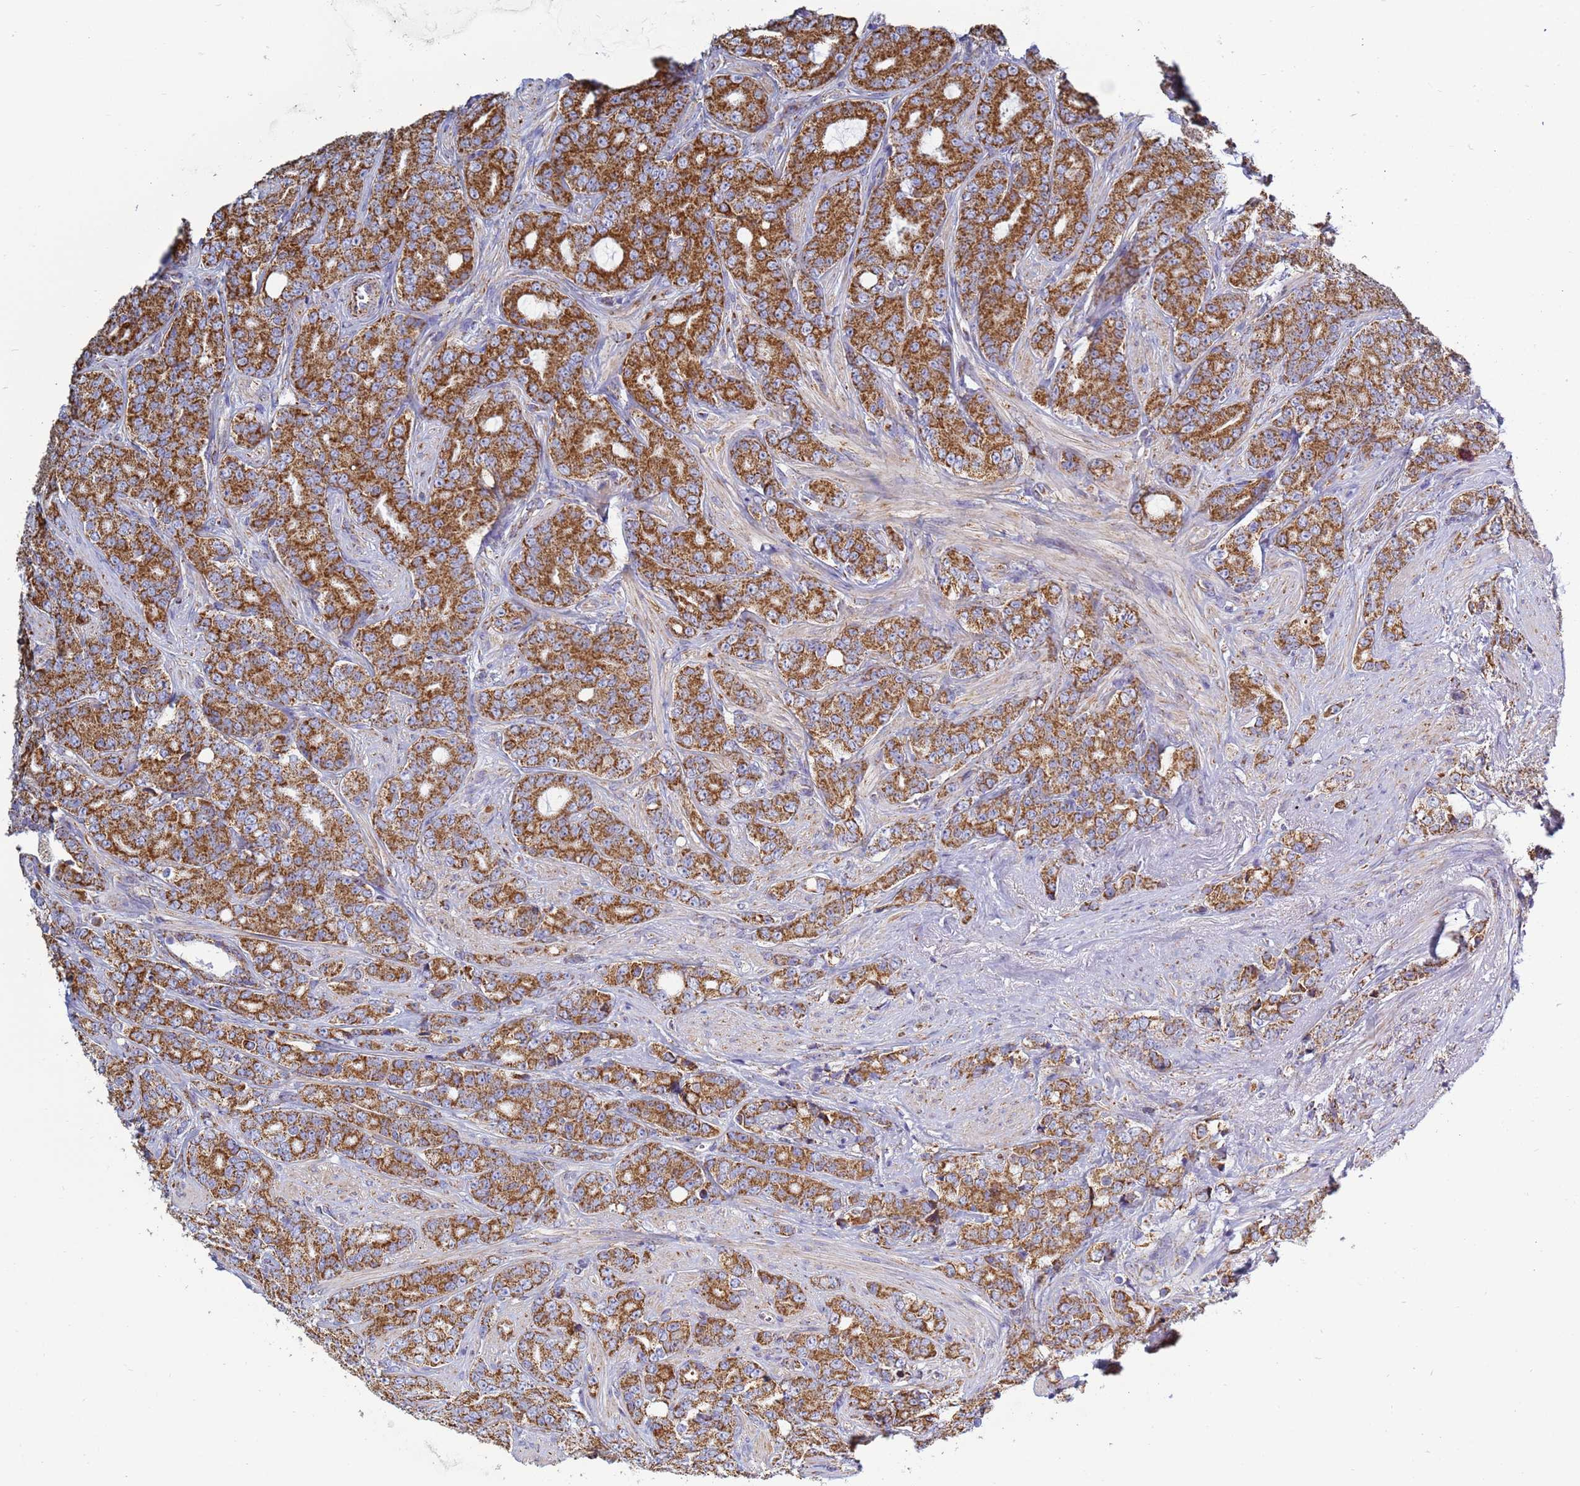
{"staining": {"intensity": "strong", "quantity": ">75%", "location": "cytoplasmic/membranous"}, "tissue": "prostate cancer", "cell_type": "Tumor cells", "image_type": "cancer", "snomed": [{"axis": "morphology", "description": "Adenocarcinoma, High grade"}, {"axis": "topography", "description": "Prostate"}], "caption": "Tumor cells display strong cytoplasmic/membranous staining in approximately >75% of cells in prostate cancer.", "gene": "COQ4", "patient": {"sex": "male", "age": 62}}